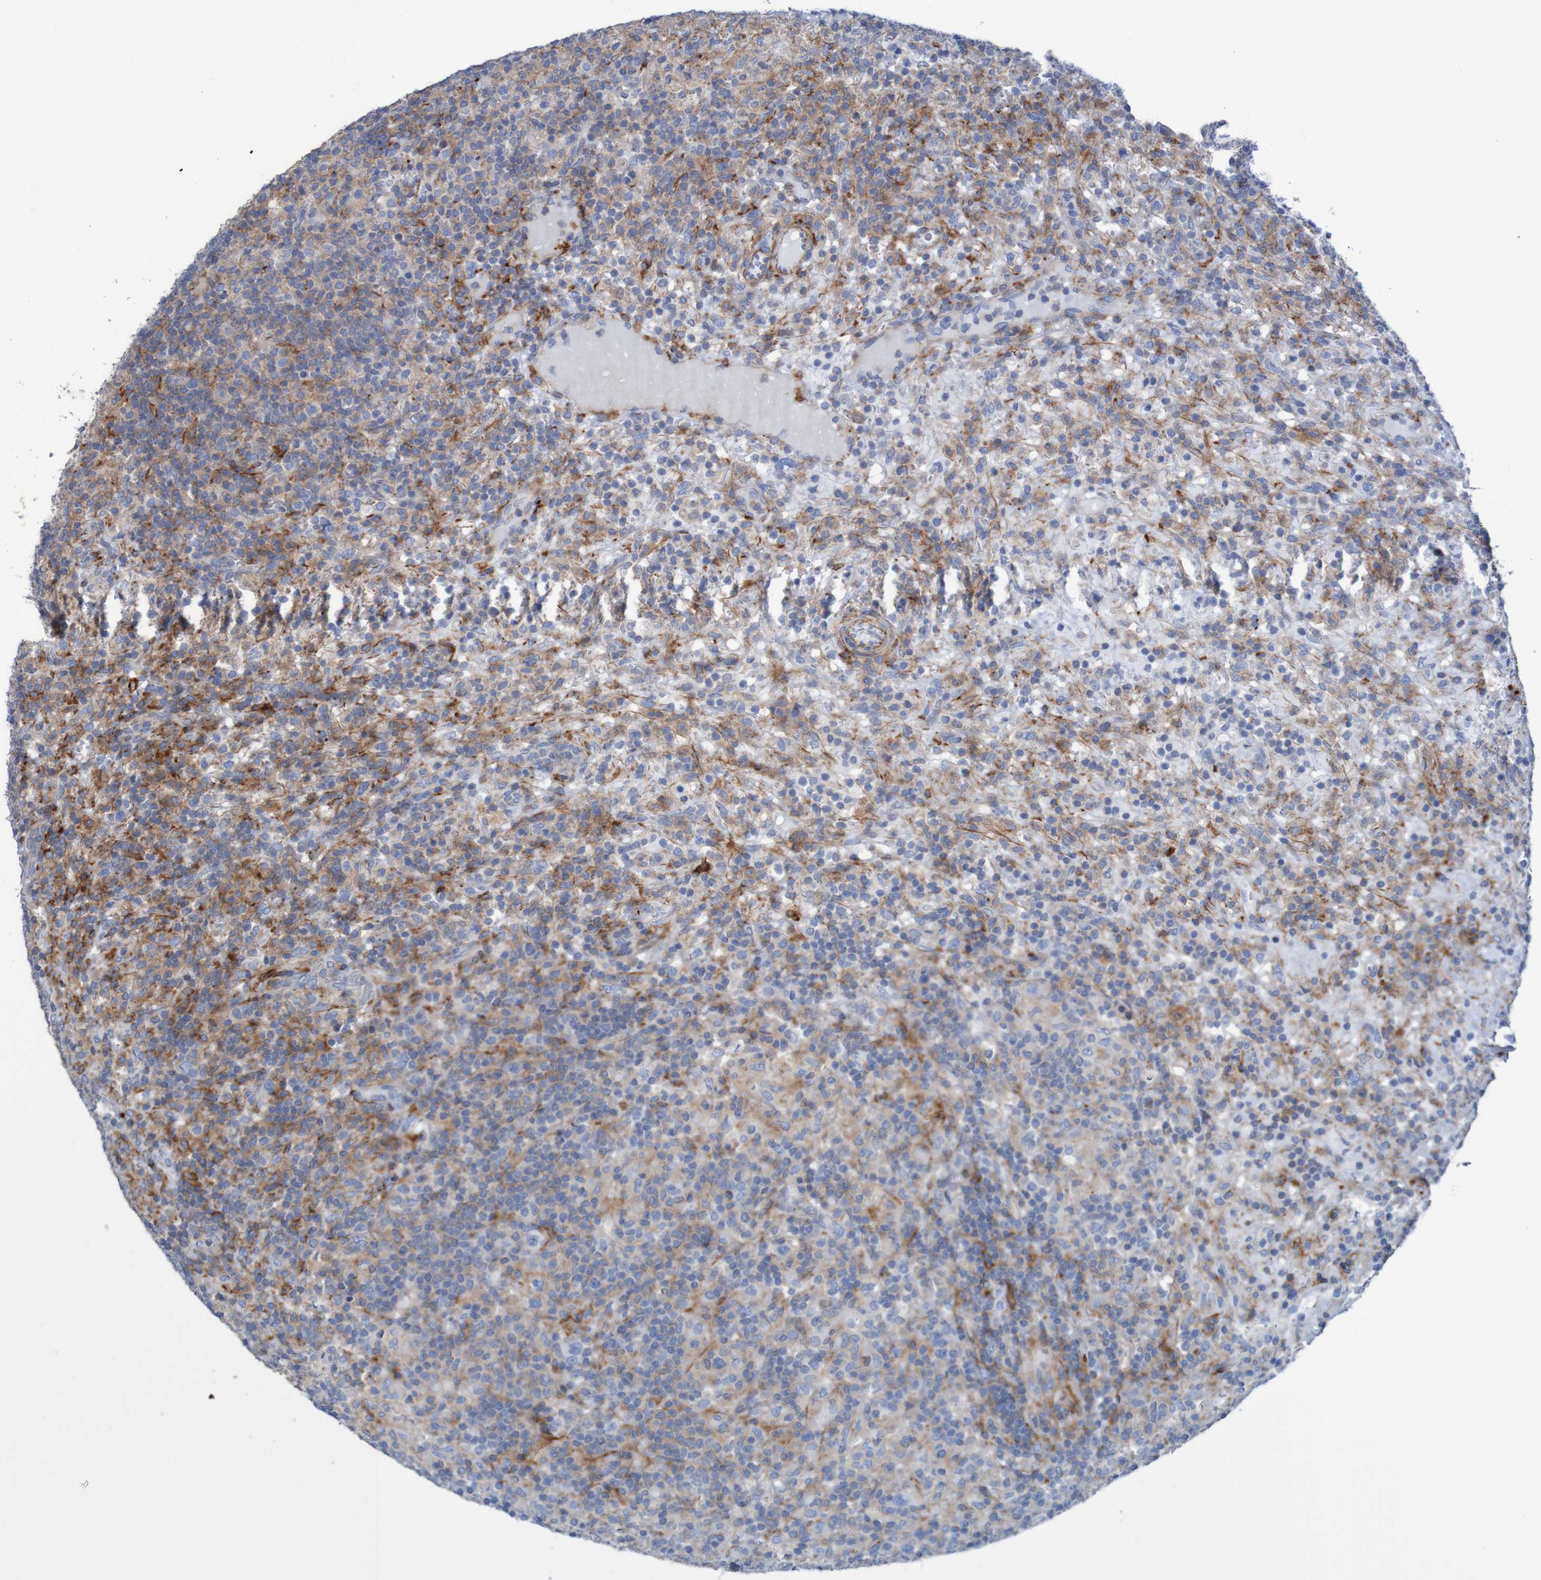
{"staining": {"intensity": "negative", "quantity": "none", "location": "none"}, "tissue": "lymphoma", "cell_type": "Tumor cells", "image_type": "cancer", "snomed": [{"axis": "morphology", "description": "Hodgkin's disease, NOS"}, {"axis": "topography", "description": "Lymph node"}], "caption": "An image of human Hodgkin's disease is negative for staining in tumor cells.", "gene": "RNF182", "patient": {"sex": "male", "age": 70}}